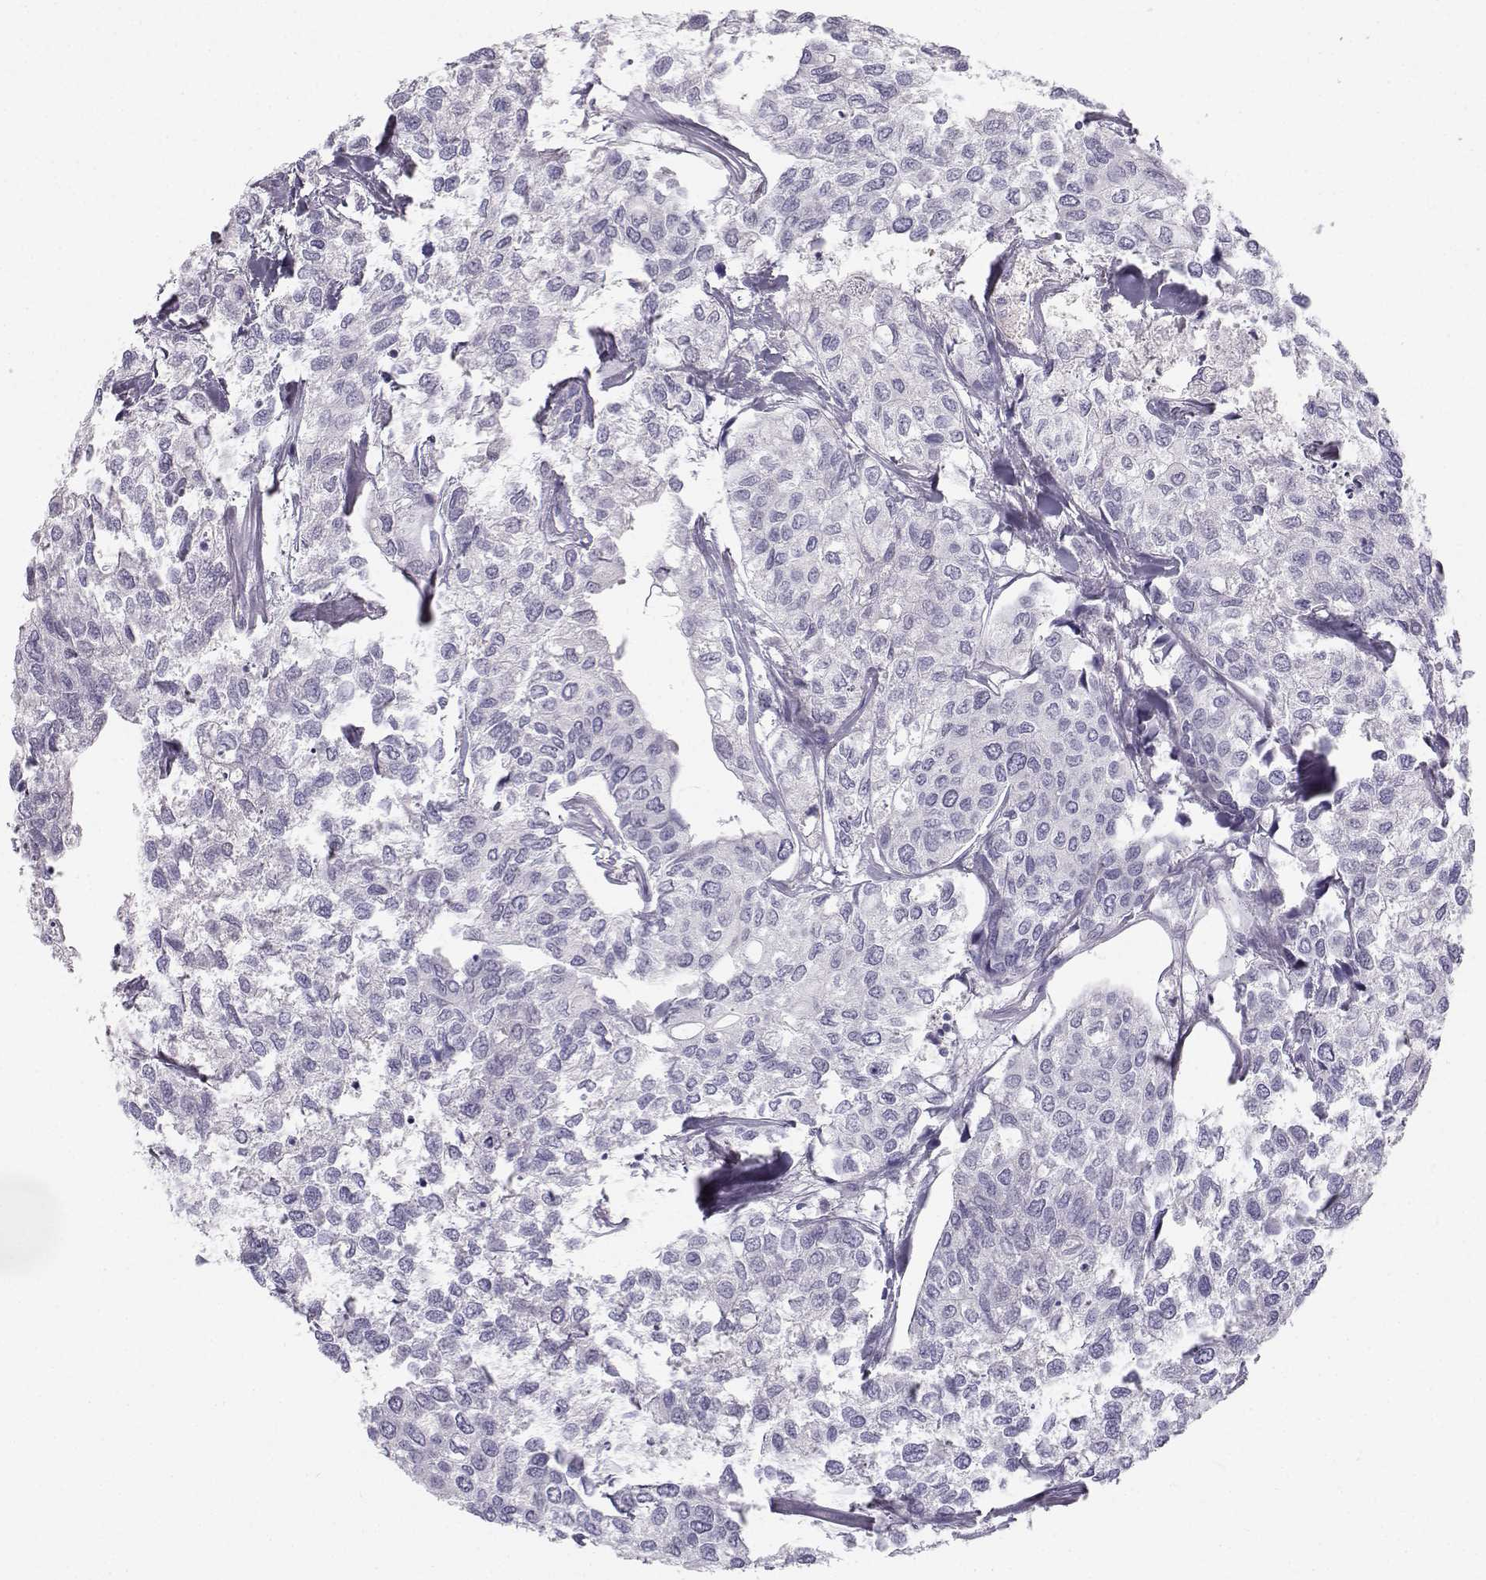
{"staining": {"intensity": "negative", "quantity": "none", "location": "none"}, "tissue": "urothelial cancer", "cell_type": "Tumor cells", "image_type": "cancer", "snomed": [{"axis": "morphology", "description": "Urothelial carcinoma, High grade"}, {"axis": "topography", "description": "Urinary bladder"}], "caption": "DAB (3,3'-diaminobenzidine) immunohistochemical staining of human urothelial cancer reveals no significant positivity in tumor cells.", "gene": "SYCE1", "patient": {"sex": "male", "age": 73}}